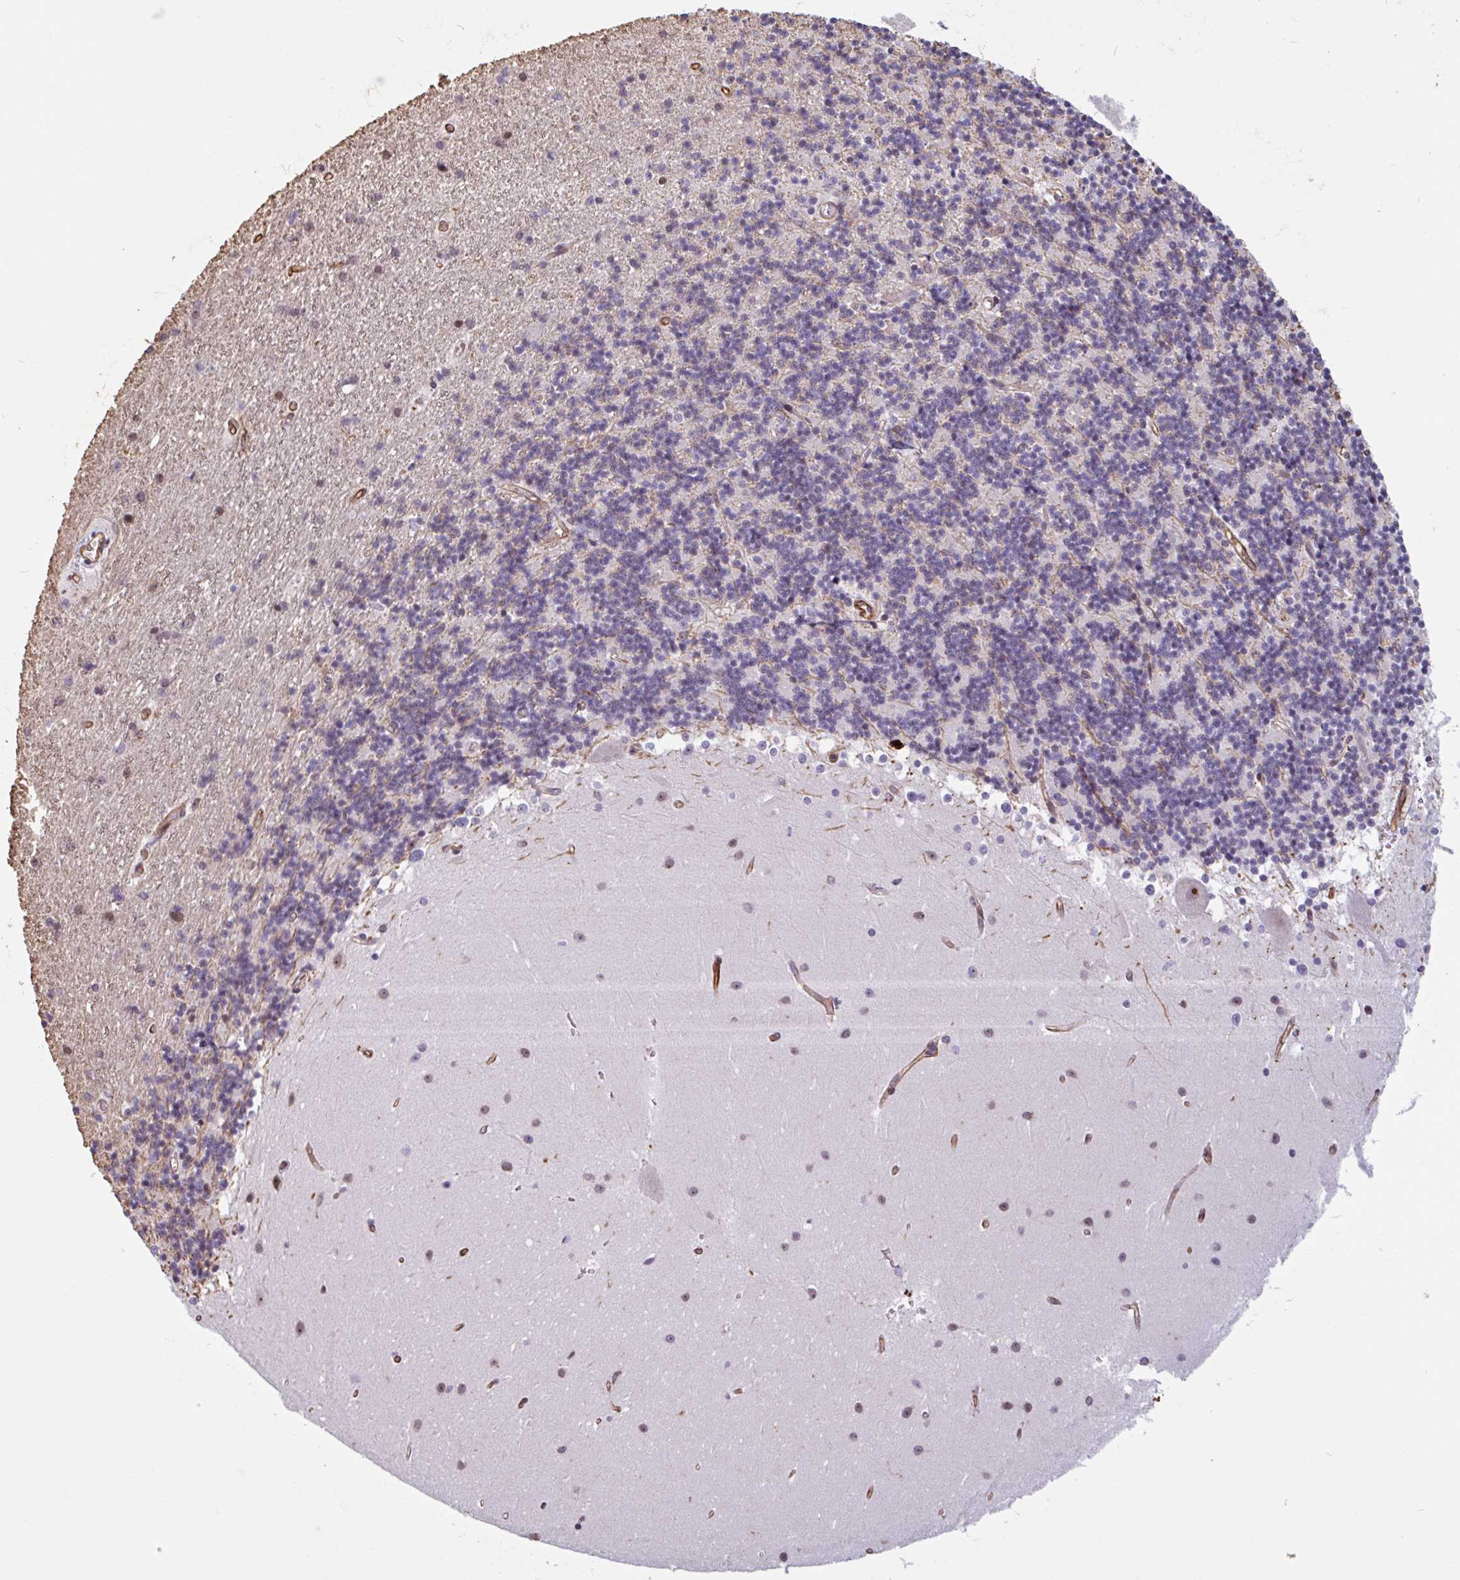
{"staining": {"intensity": "negative", "quantity": "none", "location": "none"}, "tissue": "cerebellum", "cell_type": "Cells in granular layer", "image_type": "normal", "snomed": [{"axis": "morphology", "description": "Normal tissue, NOS"}, {"axis": "topography", "description": "Cerebellum"}], "caption": "High power microscopy photomicrograph of an immunohistochemistry photomicrograph of unremarkable cerebellum, revealing no significant expression in cells in granular layer. (DAB IHC visualized using brightfield microscopy, high magnification).", "gene": "ZNF689", "patient": {"sex": "male", "age": 54}}